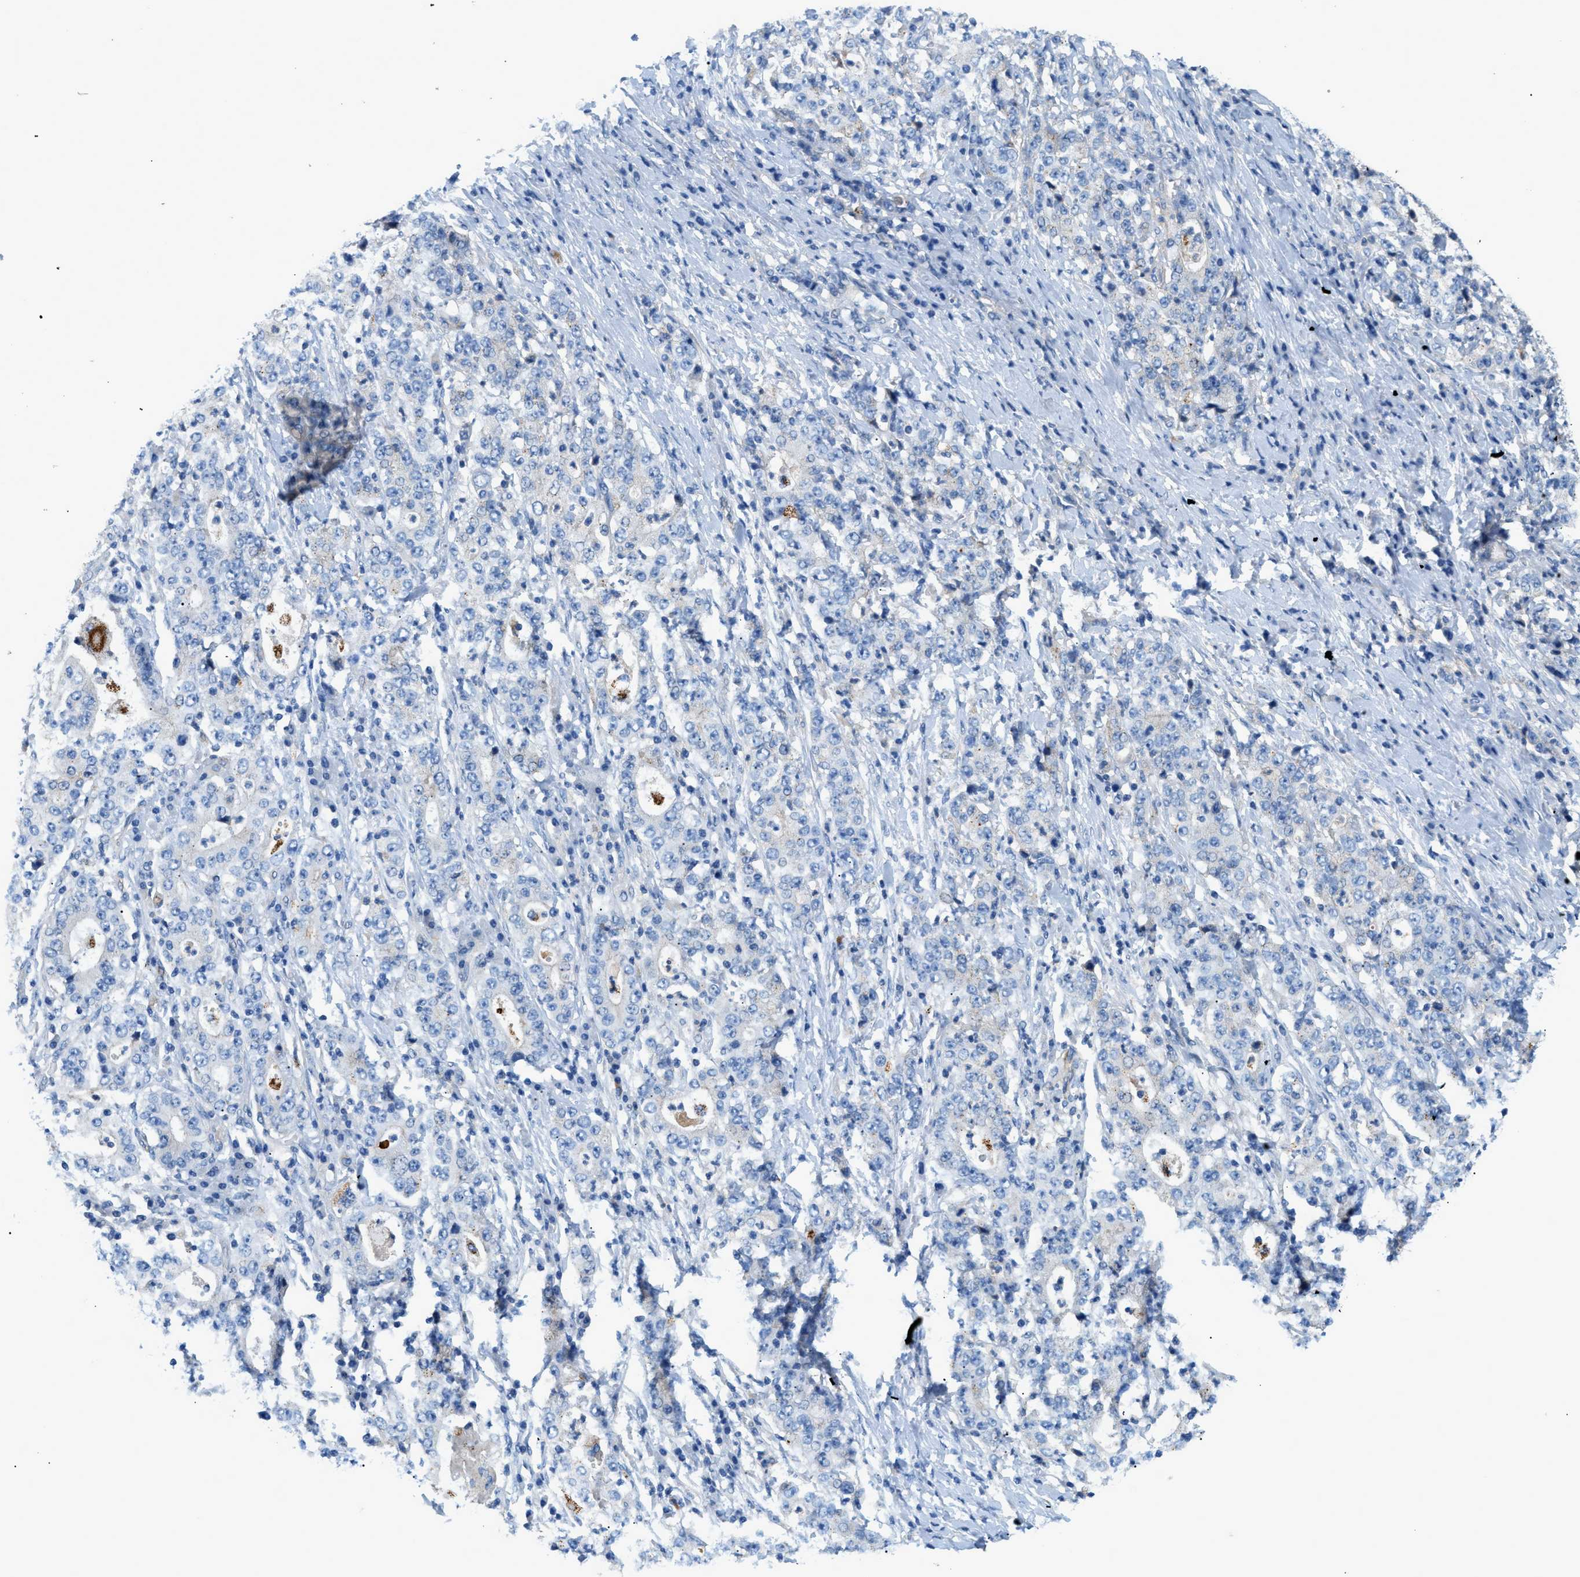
{"staining": {"intensity": "negative", "quantity": "none", "location": "none"}, "tissue": "stomach cancer", "cell_type": "Tumor cells", "image_type": "cancer", "snomed": [{"axis": "morphology", "description": "Normal tissue, NOS"}, {"axis": "morphology", "description": "Adenocarcinoma, NOS"}, {"axis": "topography", "description": "Stomach, upper"}, {"axis": "topography", "description": "Stomach"}], "caption": "This is an IHC histopathology image of stomach cancer. There is no expression in tumor cells.", "gene": "ORAI1", "patient": {"sex": "male", "age": 59}}